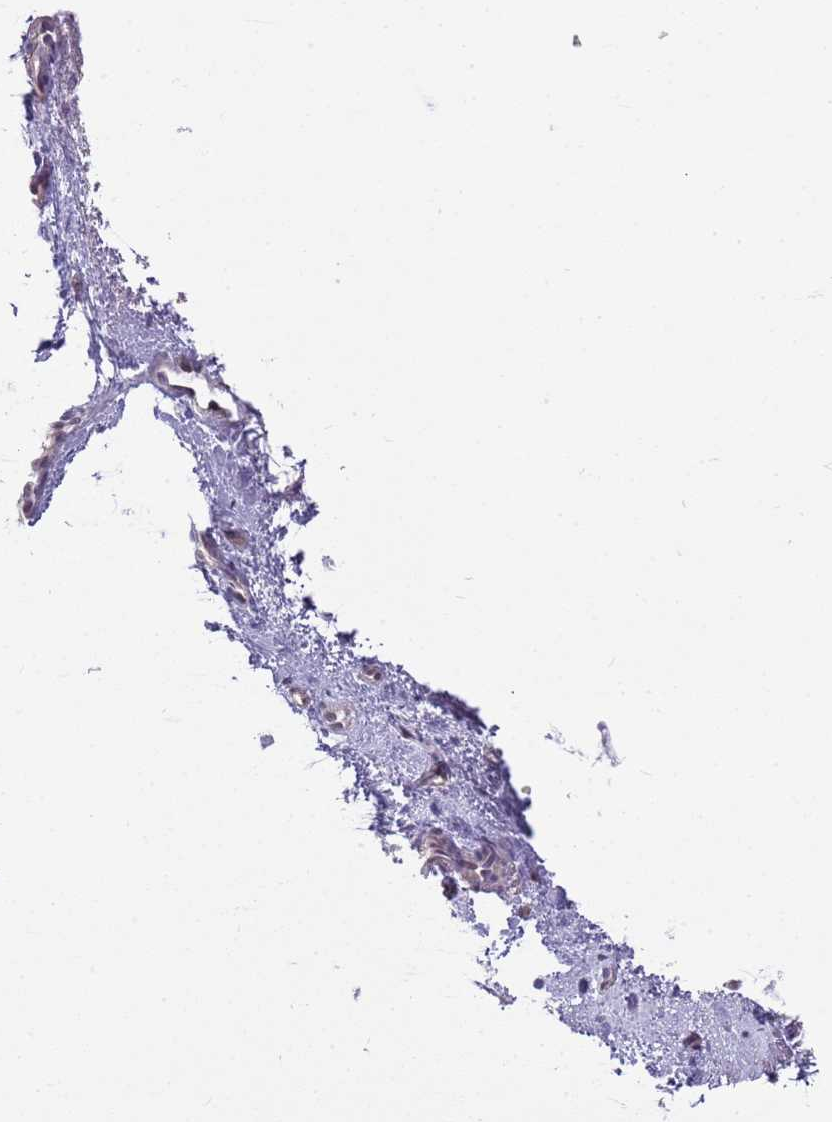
{"staining": {"intensity": "negative", "quantity": "none", "location": "none"}, "tissue": "nasopharynx", "cell_type": "Respiratory epithelial cells", "image_type": "normal", "snomed": [{"axis": "morphology", "description": "Normal tissue, NOS"}, {"axis": "topography", "description": "Nasopharynx"}], "caption": "Human nasopharynx stained for a protein using immunohistochemistry shows no staining in respiratory epithelial cells.", "gene": "CTRC", "patient": {"sex": "male", "age": 82}}